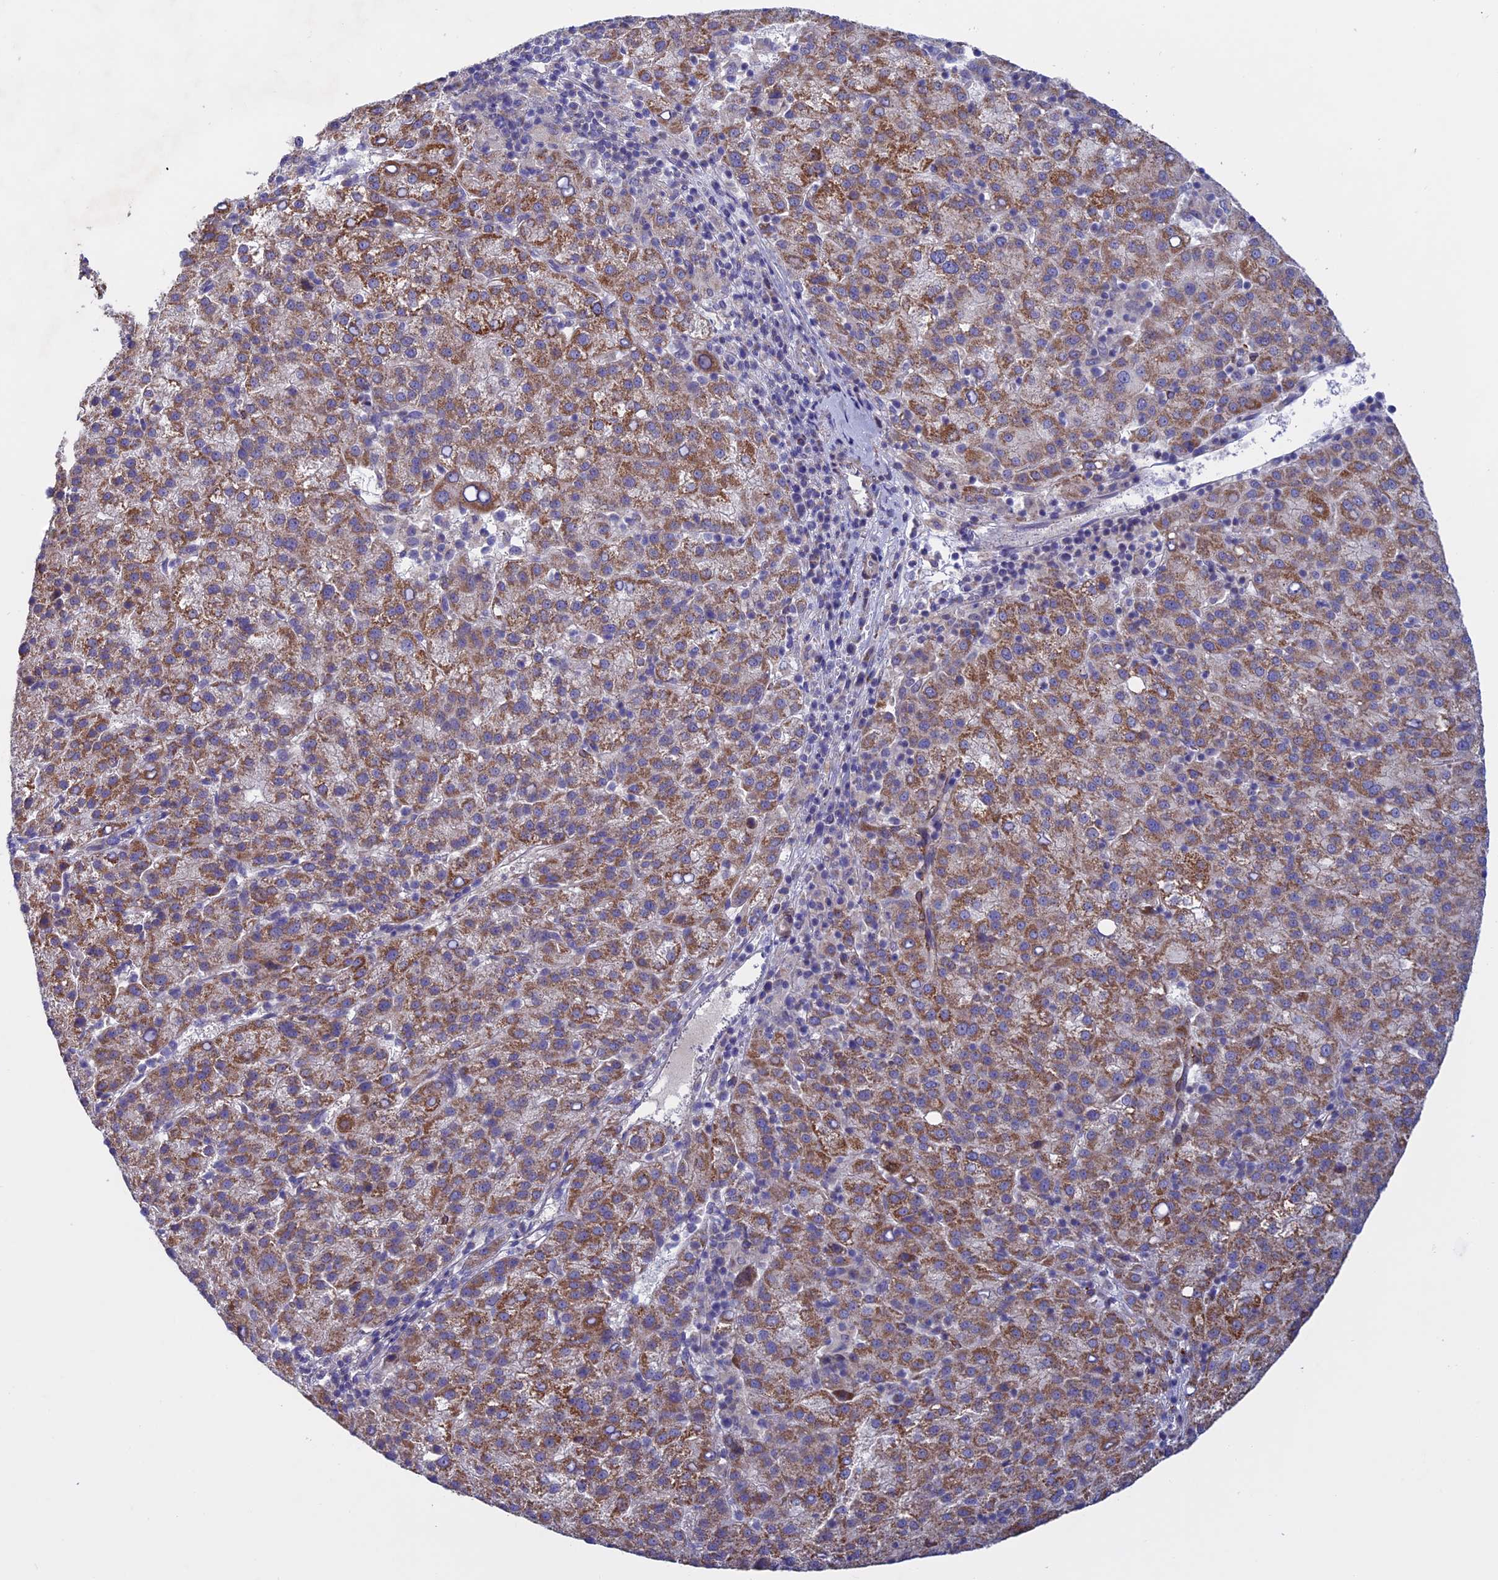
{"staining": {"intensity": "moderate", "quantity": ">75%", "location": "cytoplasmic/membranous"}, "tissue": "liver cancer", "cell_type": "Tumor cells", "image_type": "cancer", "snomed": [{"axis": "morphology", "description": "Carcinoma, Hepatocellular, NOS"}, {"axis": "topography", "description": "Liver"}], "caption": "Immunohistochemical staining of human liver hepatocellular carcinoma shows medium levels of moderate cytoplasmic/membranous positivity in approximately >75% of tumor cells.", "gene": "ETFDH", "patient": {"sex": "female", "age": 58}}